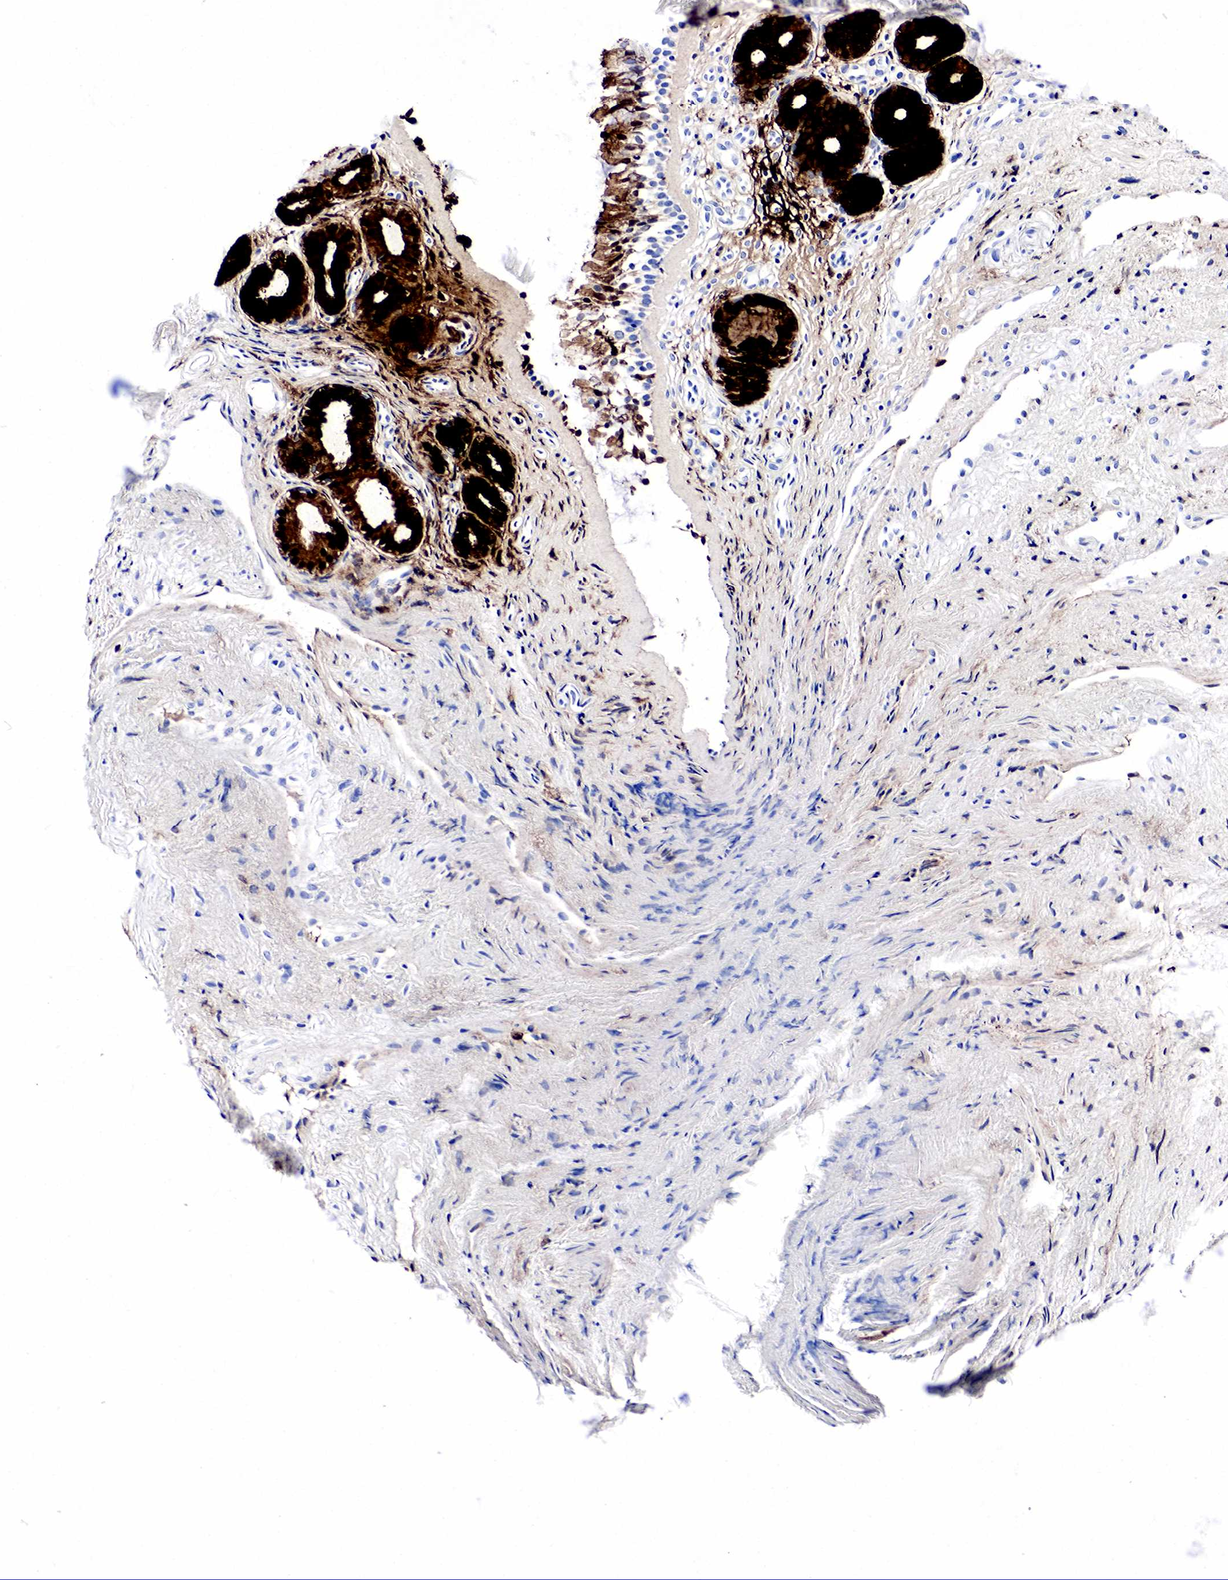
{"staining": {"intensity": "moderate", "quantity": ">75%", "location": "cytoplasmic/membranous"}, "tissue": "nasopharynx", "cell_type": "Respiratory epithelial cells", "image_type": "normal", "snomed": [{"axis": "morphology", "description": "Normal tissue, NOS"}, {"axis": "topography", "description": "Nasopharynx"}], "caption": "Human nasopharynx stained for a protein (brown) exhibits moderate cytoplasmic/membranous positive positivity in approximately >75% of respiratory epithelial cells.", "gene": "LYZ", "patient": {"sex": "female", "age": 78}}